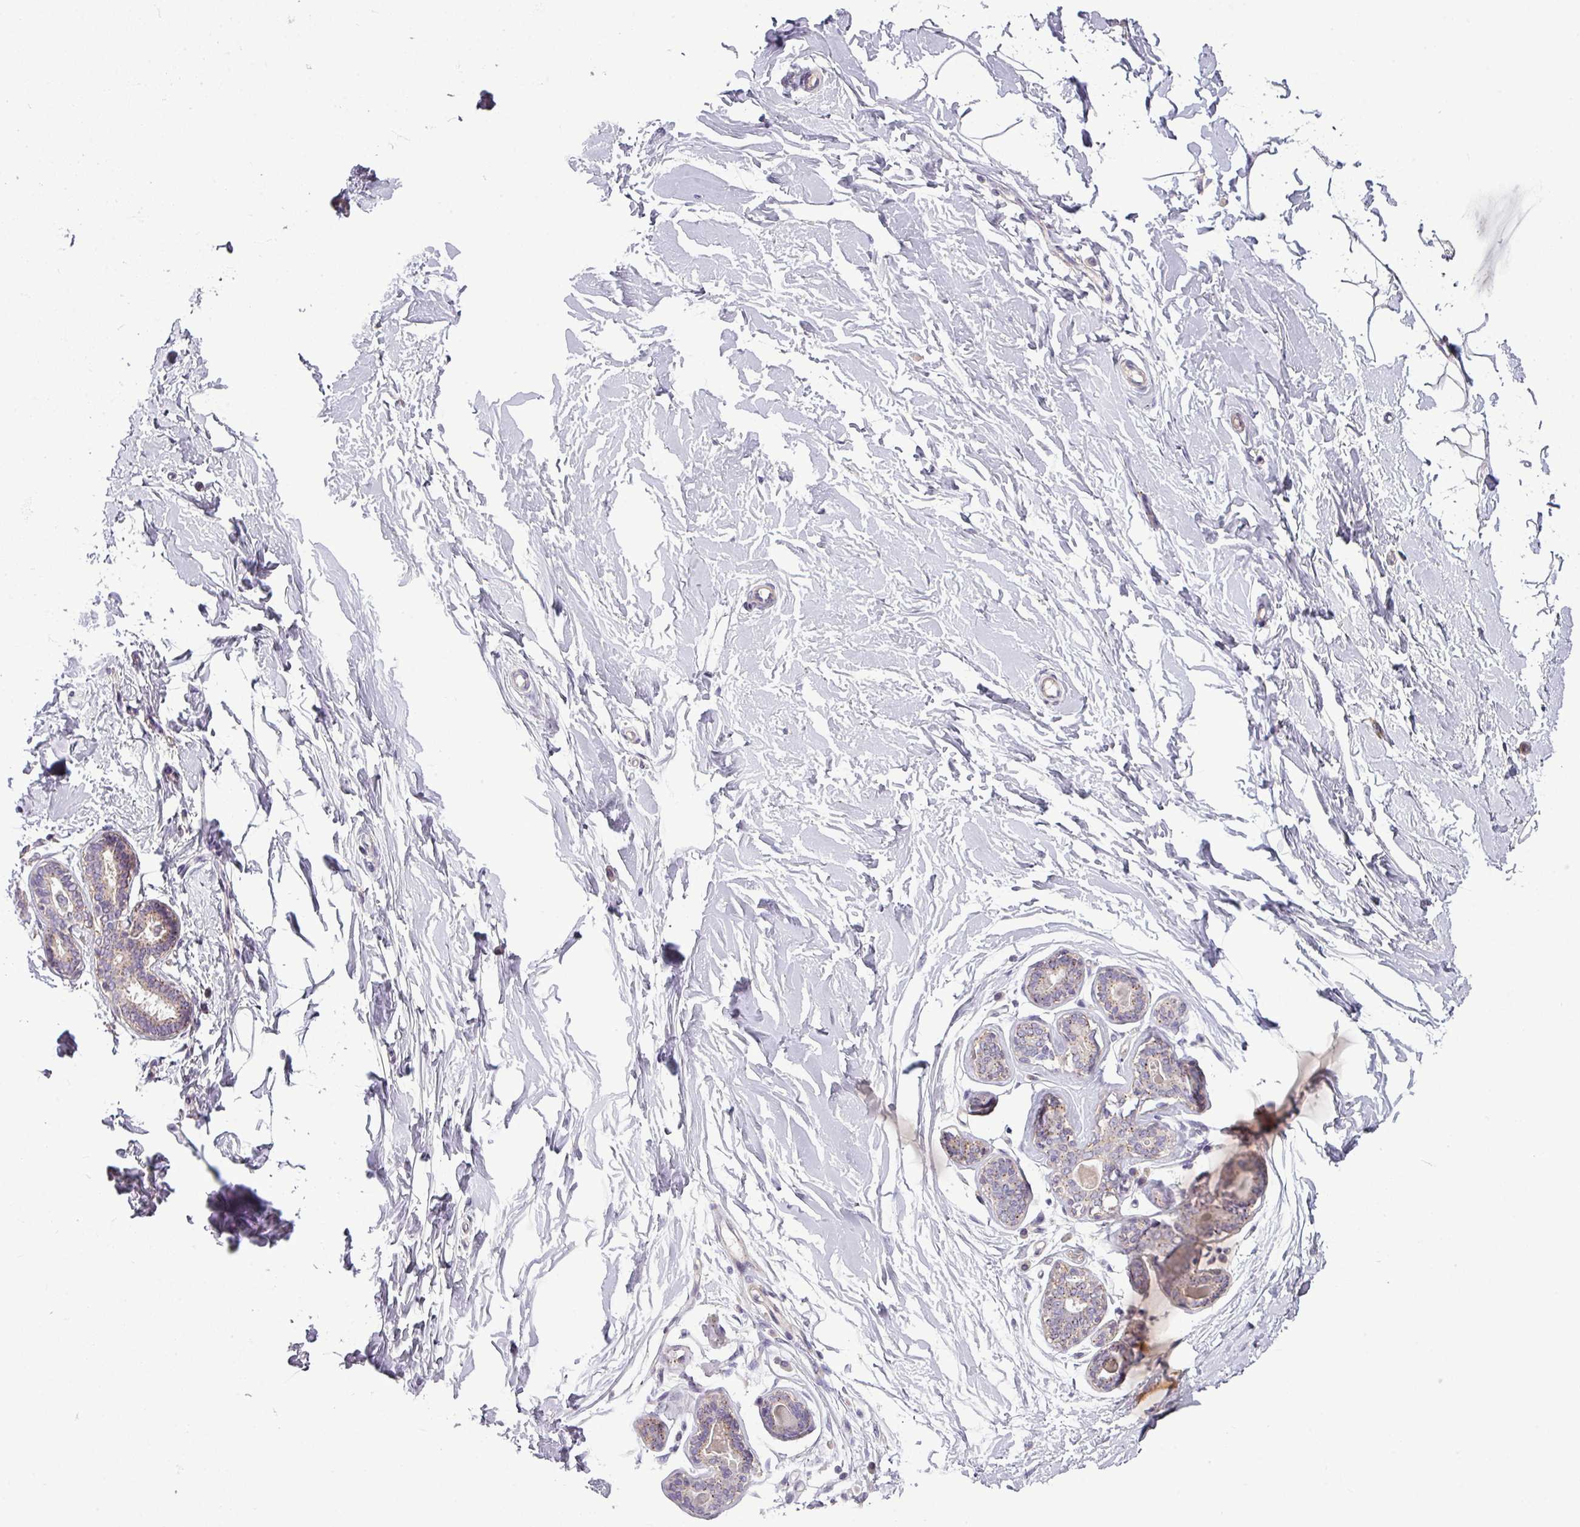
{"staining": {"intensity": "negative", "quantity": "none", "location": "none"}, "tissue": "breast", "cell_type": "Adipocytes", "image_type": "normal", "snomed": [{"axis": "morphology", "description": "Normal tissue, NOS"}, {"axis": "topography", "description": "Breast"}], "caption": "DAB immunohistochemical staining of benign human breast exhibits no significant staining in adipocytes.", "gene": "ZNF35", "patient": {"sex": "female", "age": 23}}